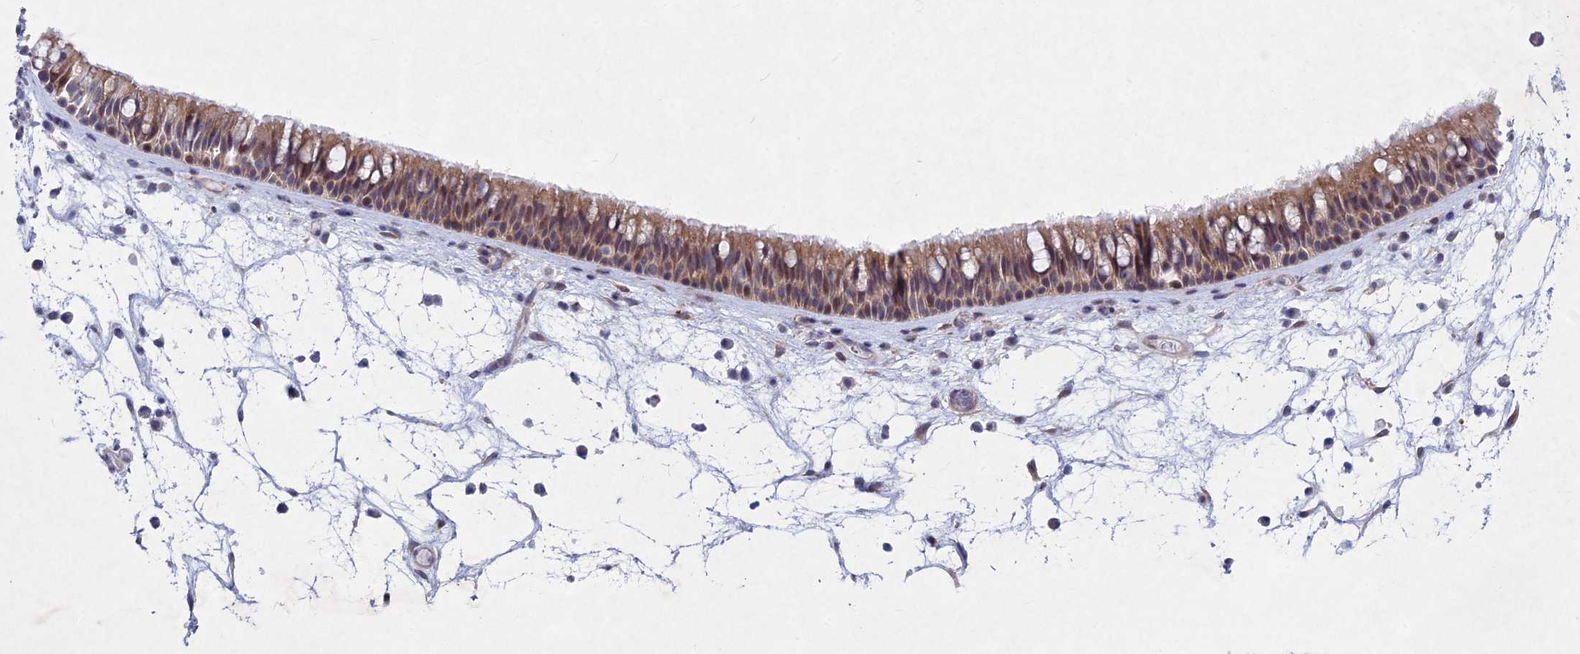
{"staining": {"intensity": "weak", "quantity": ">75%", "location": "cytoplasmic/membranous"}, "tissue": "nasopharynx", "cell_type": "Respiratory epithelial cells", "image_type": "normal", "snomed": [{"axis": "morphology", "description": "Normal tissue, NOS"}, {"axis": "morphology", "description": "Inflammation, NOS"}, {"axis": "morphology", "description": "Malignant melanoma, Metastatic site"}, {"axis": "topography", "description": "Nasopharynx"}], "caption": "Immunohistochemistry (IHC) (DAB) staining of benign human nasopharynx demonstrates weak cytoplasmic/membranous protein expression in approximately >75% of respiratory epithelial cells.", "gene": "PTHLH", "patient": {"sex": "male", "age": 70}}